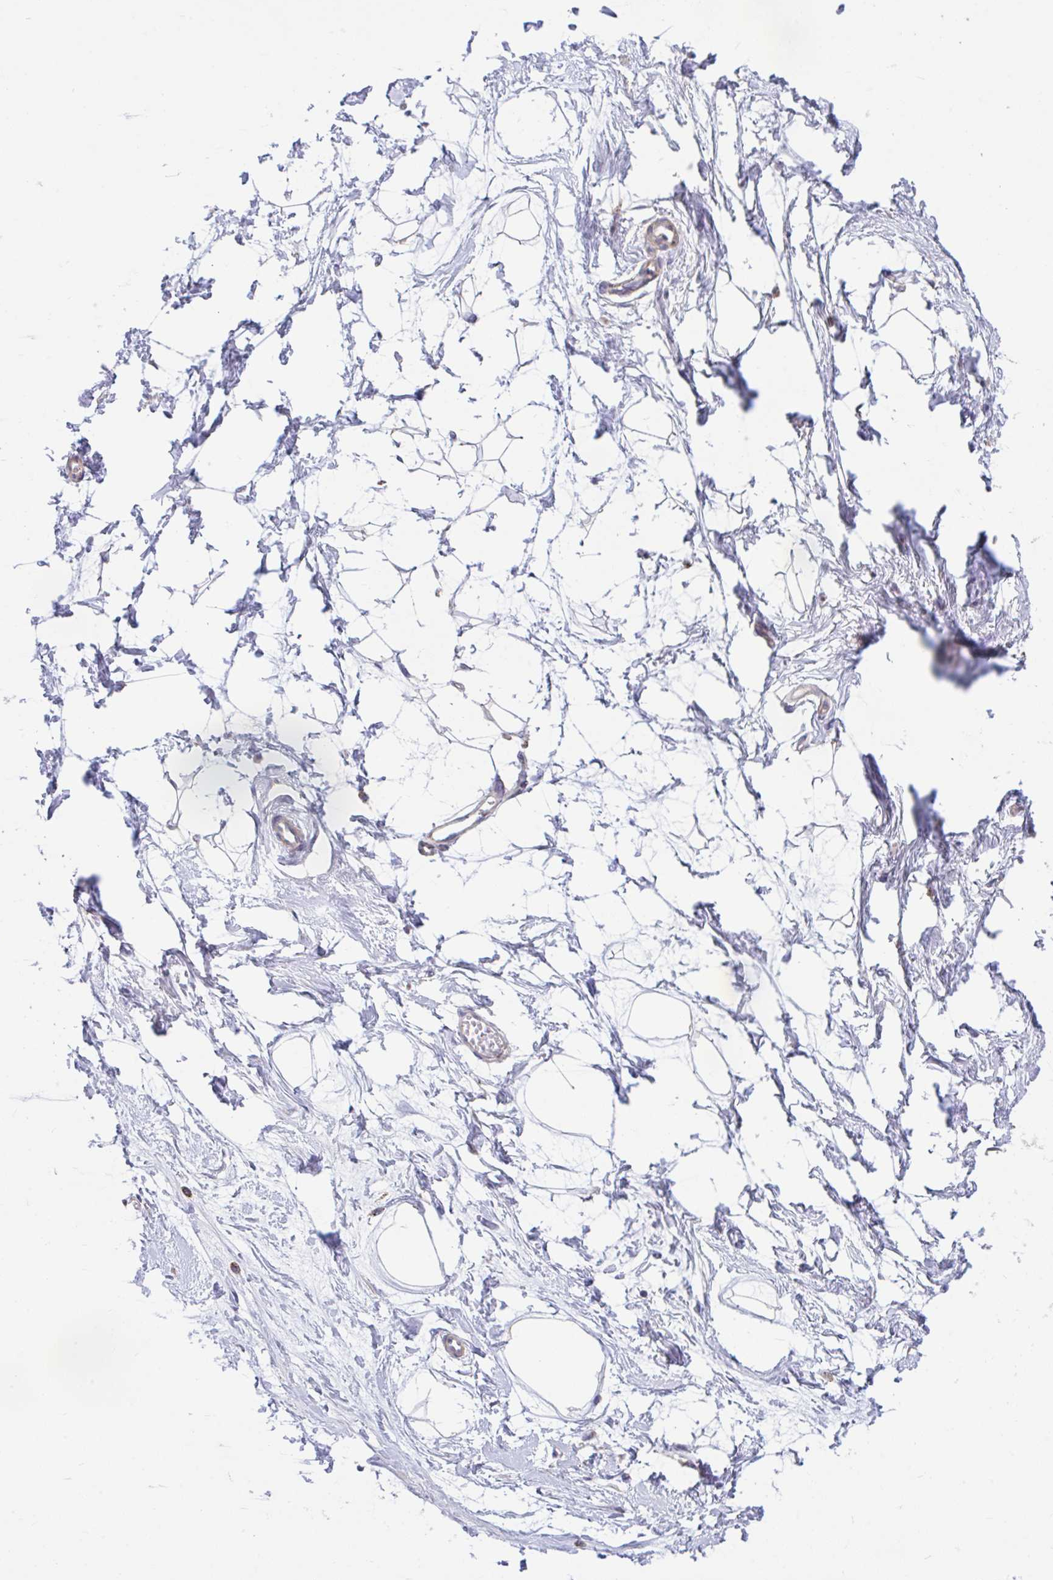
{"staining": {"intensity": "negative", "quantity": "none", "location": "none"}, "tissue": "breast", "cell_type": "Adipocytes", "image_type": "normal", "snomed": [{"axis": "morphology", "description": "Normal tissue, NOS"}, {"axis": "topography", "description": "Breast"}], "caption": "High magnification brightfield microscopy of unremarkable breast stained with DAB (3,3'-diaminobenzidine) (brown) and counterstained with hematoxylin (blue): adipocytes show no significant staining. (IHC, brightfield microscopy, high magnification).", "gene": "RALBP1", "patient": {"sex": "female", "age": 45}}